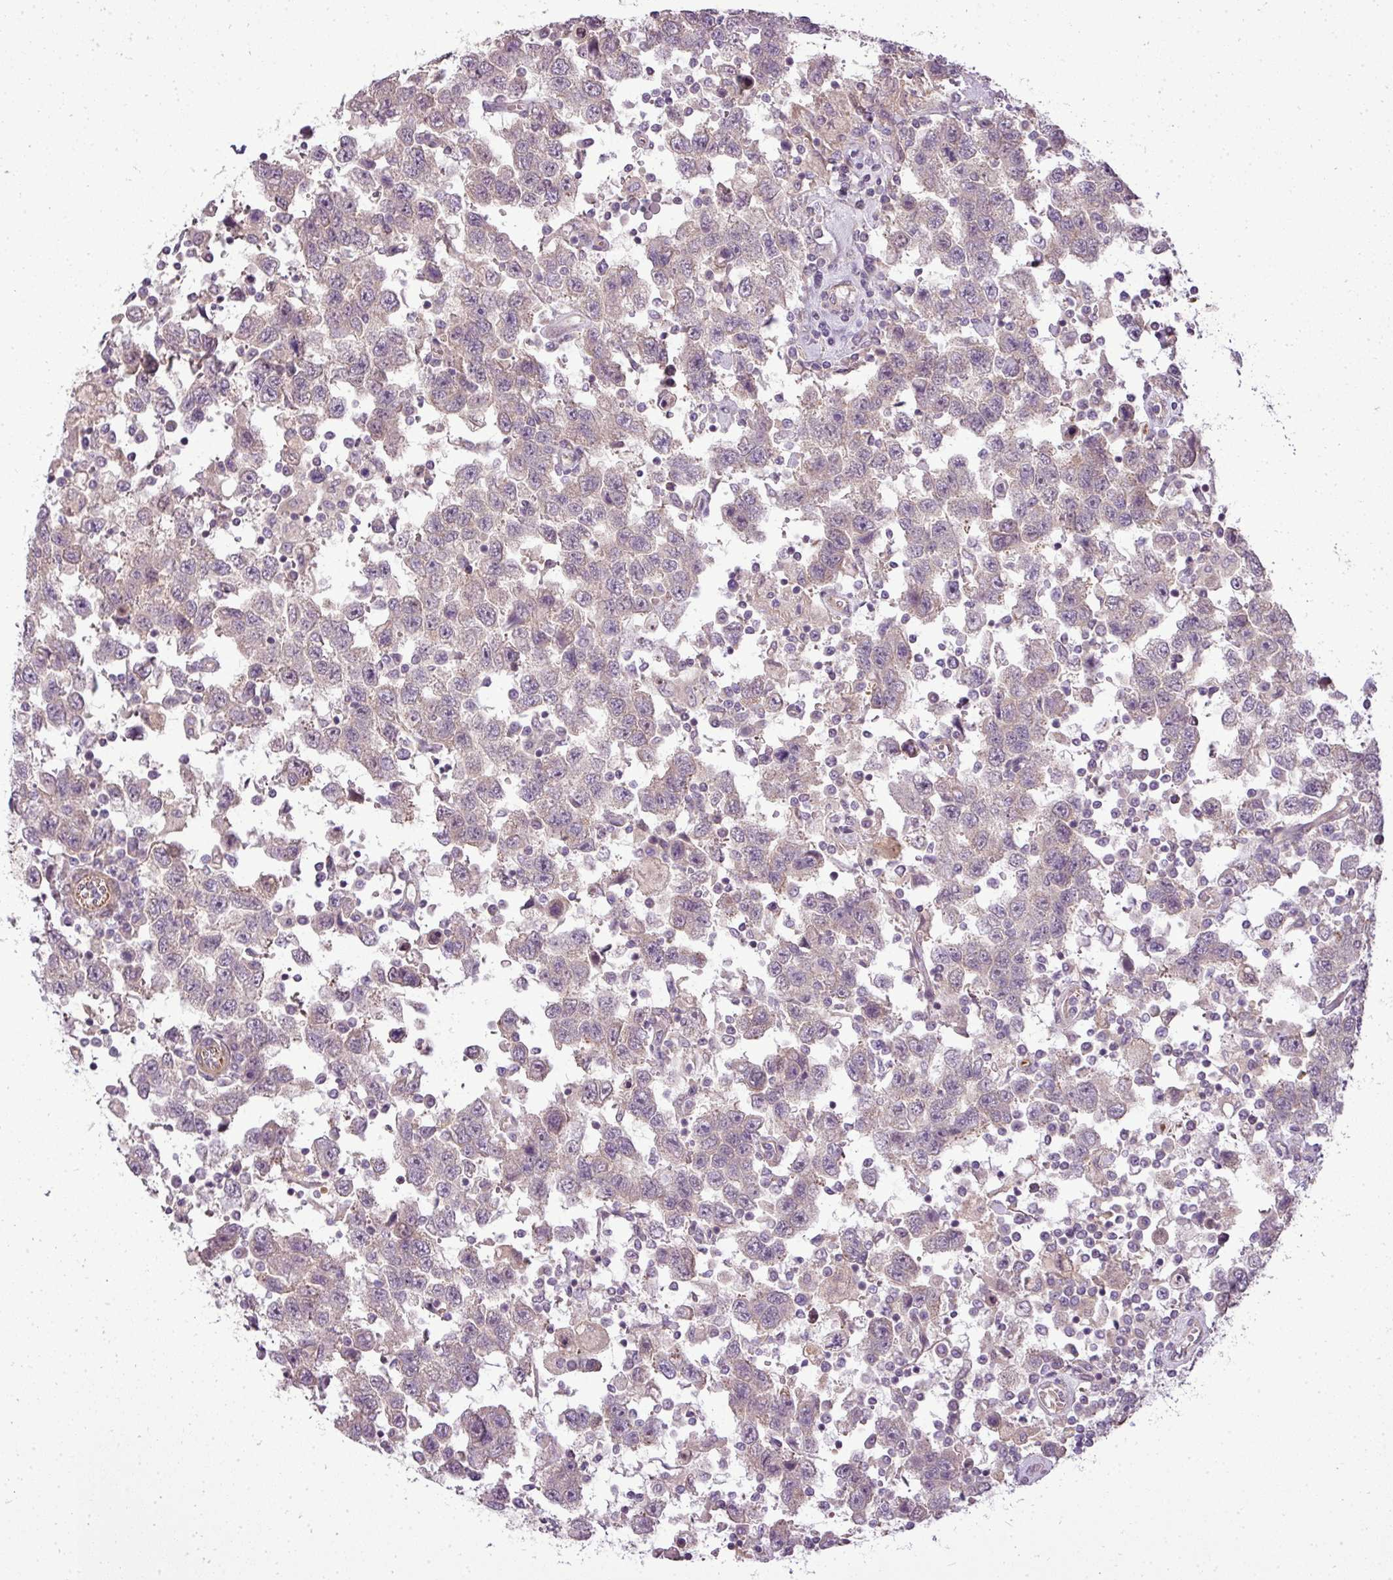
{"staining": {"intensity": "negative", "quantity": "none", "location": "none"}, "tissue": "testis cancer", "cell_type": "Tumor cells", "image_type": "cancer", "snomed": [{"axis": "morphology", "description": "Seminoma, NOS"}, {"axis": "topography", "description": "Testis"}], "caption": "Photomicrograph shows no protein staining in tumor cells of testis cancer (seminoma) tissue.", "gene": "PDRG1", "patient": {"sex": "male", "age": 41}}